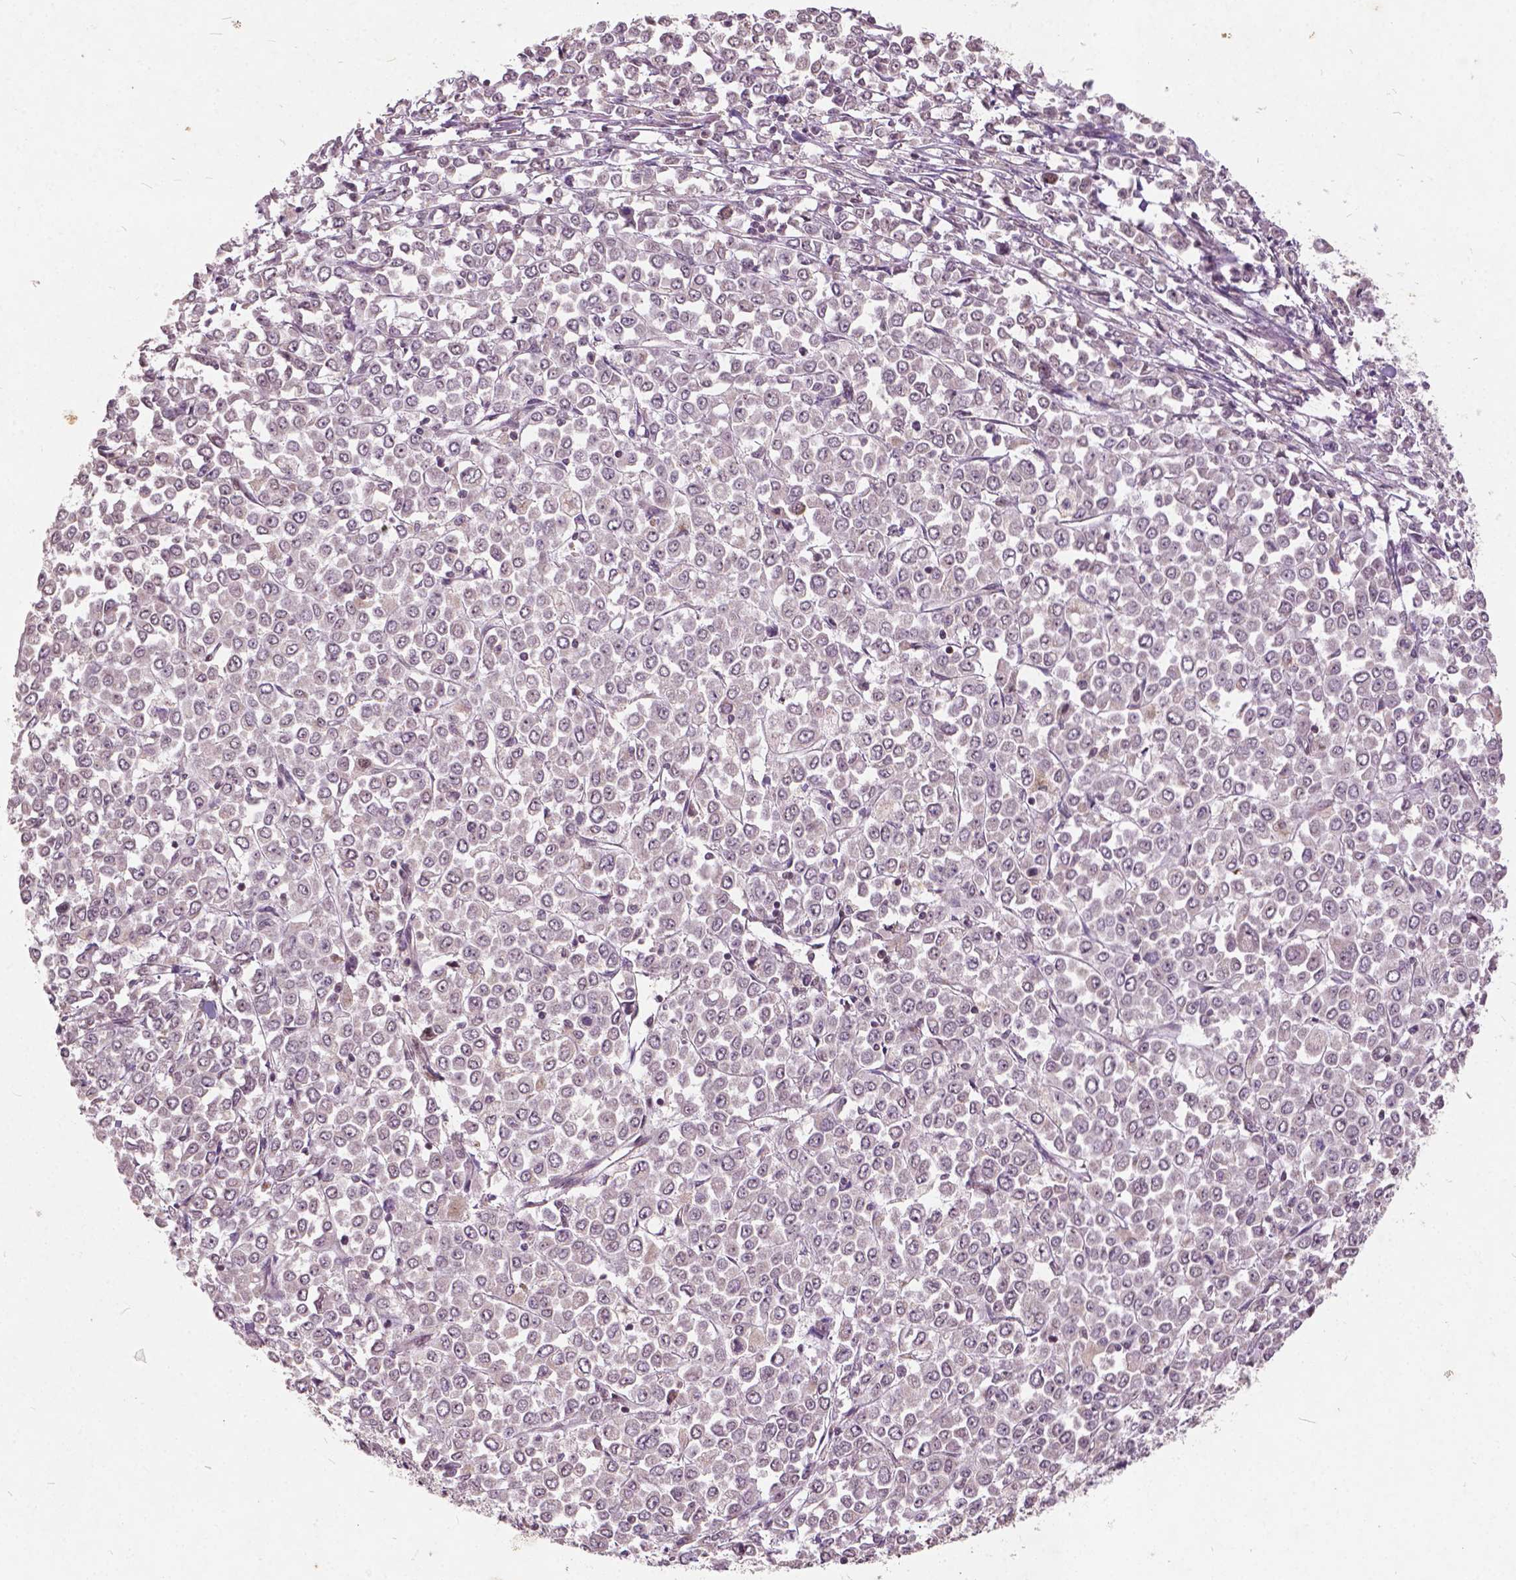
{"staining": {"intensity": "weak", "quantity": "<25%", "location": "nuclear"}, "tissue": "stomach cancer", "cell_type": "Tumor cells", "image_type": "cancer", "snomed": [{"axis": "morphology", "description": "Adenocarcinoma, NOS"}, {"axis": "topography", "description": "Stomach, upper"}], "caption": "The IHC photomicrograph has no significant positivity in tumor cells of stomach cancer tissue.", "gene": "GPS2", "patient": {"sex": "male", "age": 70}}